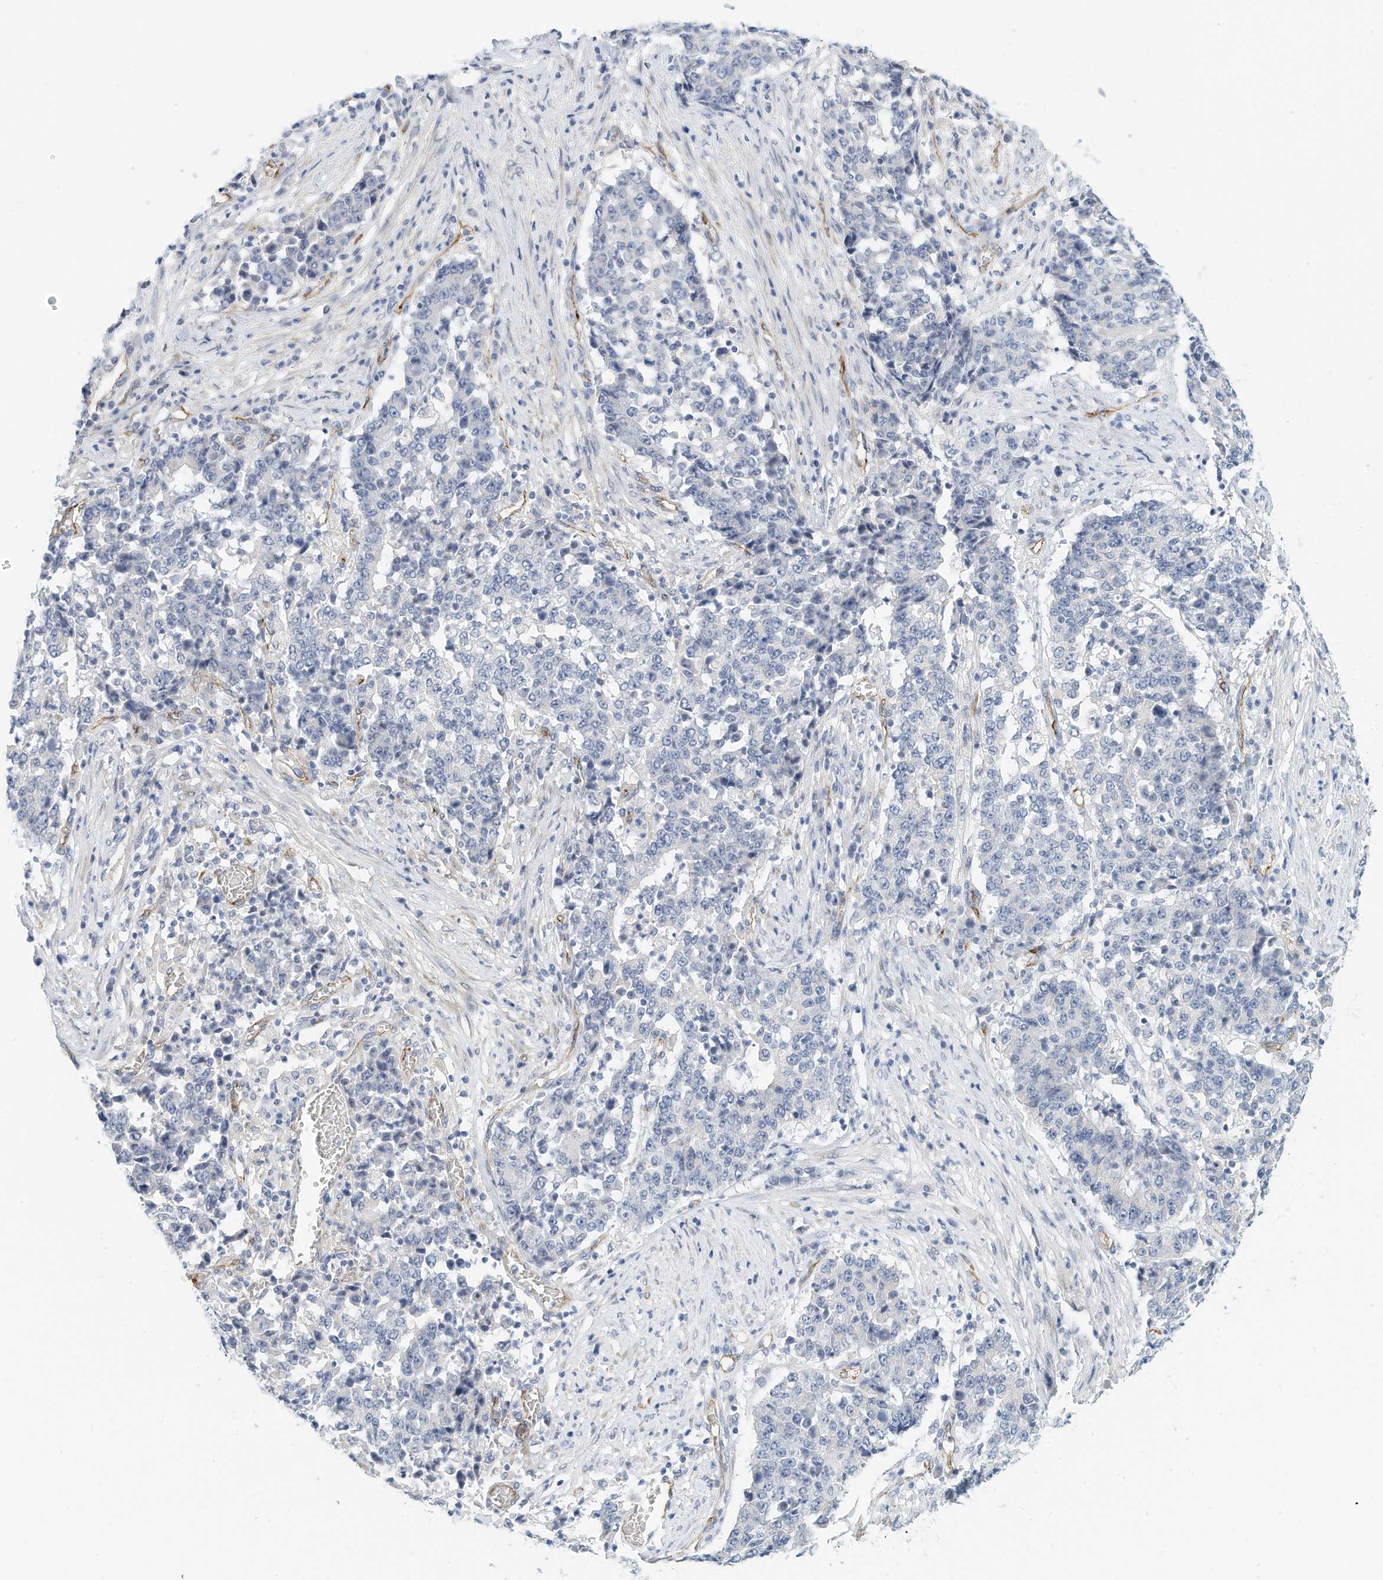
{"staining": {"intensity": "negative", "quantity": "none", "location": "none"}, "tissue": "stomach cancer", "cell_type": "Tumor cells", "image_type": "cancer", "snomed": [{"axis": "morphology", "description": "Adenocarcinoma, NOS"}, {"axis": "topography", "description": "Stomach"}], "caption": "Histopathology image shows no significant protein positivity in tumor cells of stomach cancer. (DAB immunohistochemistry (IHC) with hematoxylin counter stain).", "gene": "ARHGAP28", "patient": {"sex": "male", "age": 59}}